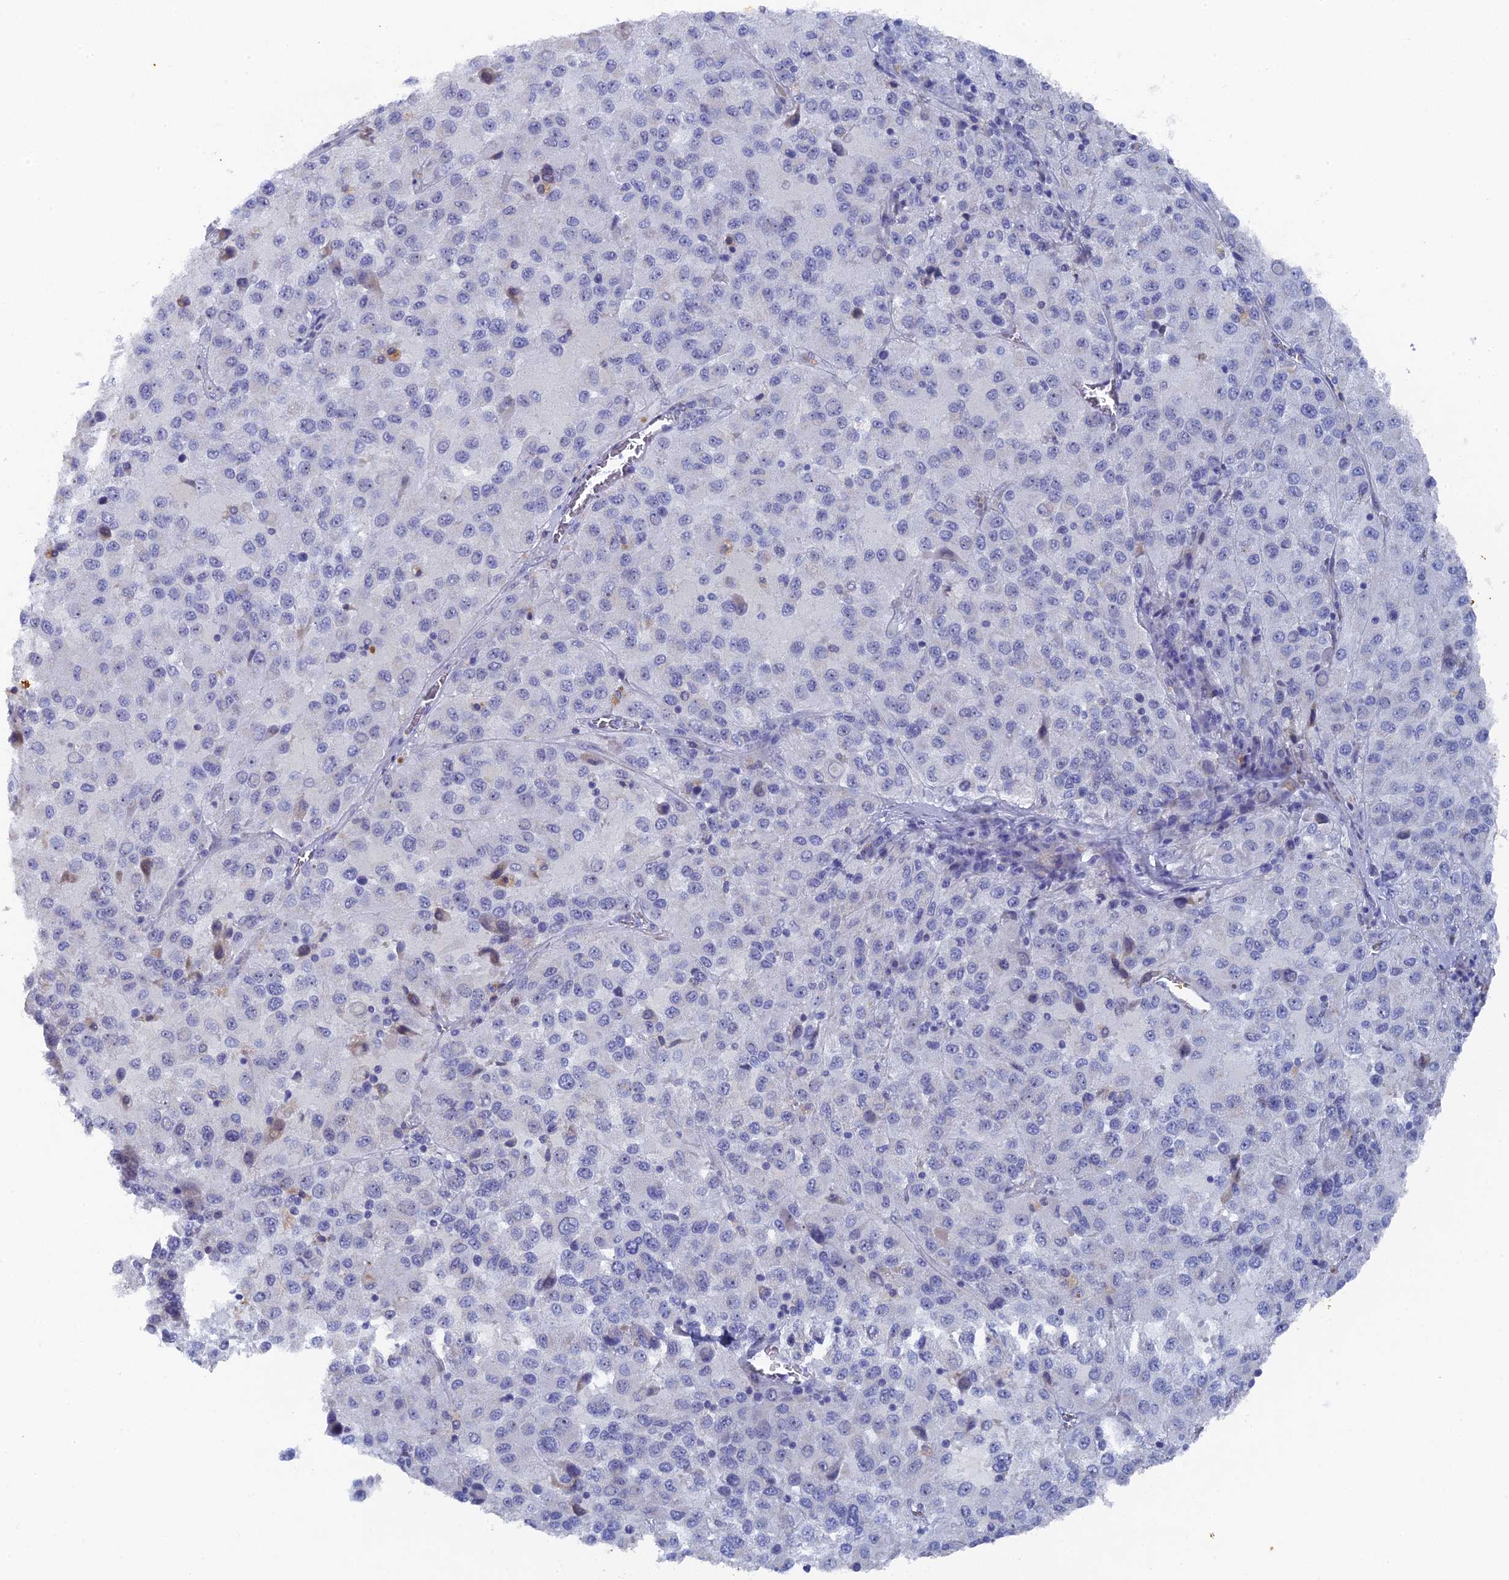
{"staining": {"intensity": "negative", "quantity": "none", "location": "none"}, "tissue": "melanoma", "cell_type": "Tumor cells", "image_type": "cancer", "snomed": [{"axis": "morphology", "description": "Malignant melanoma, Metastatic site"}, {"axis": "topography", "description": "Lung"}], "caption": "A histopathology image of melanoma stained for a protein displays no brown staining in tumor cells. The staining is performed using DAB brown chromogen with nuclei counter-stained in using hematoxylin.", "gene": "SRFBP1", "patient": {"sex": "male", "age": 64}}